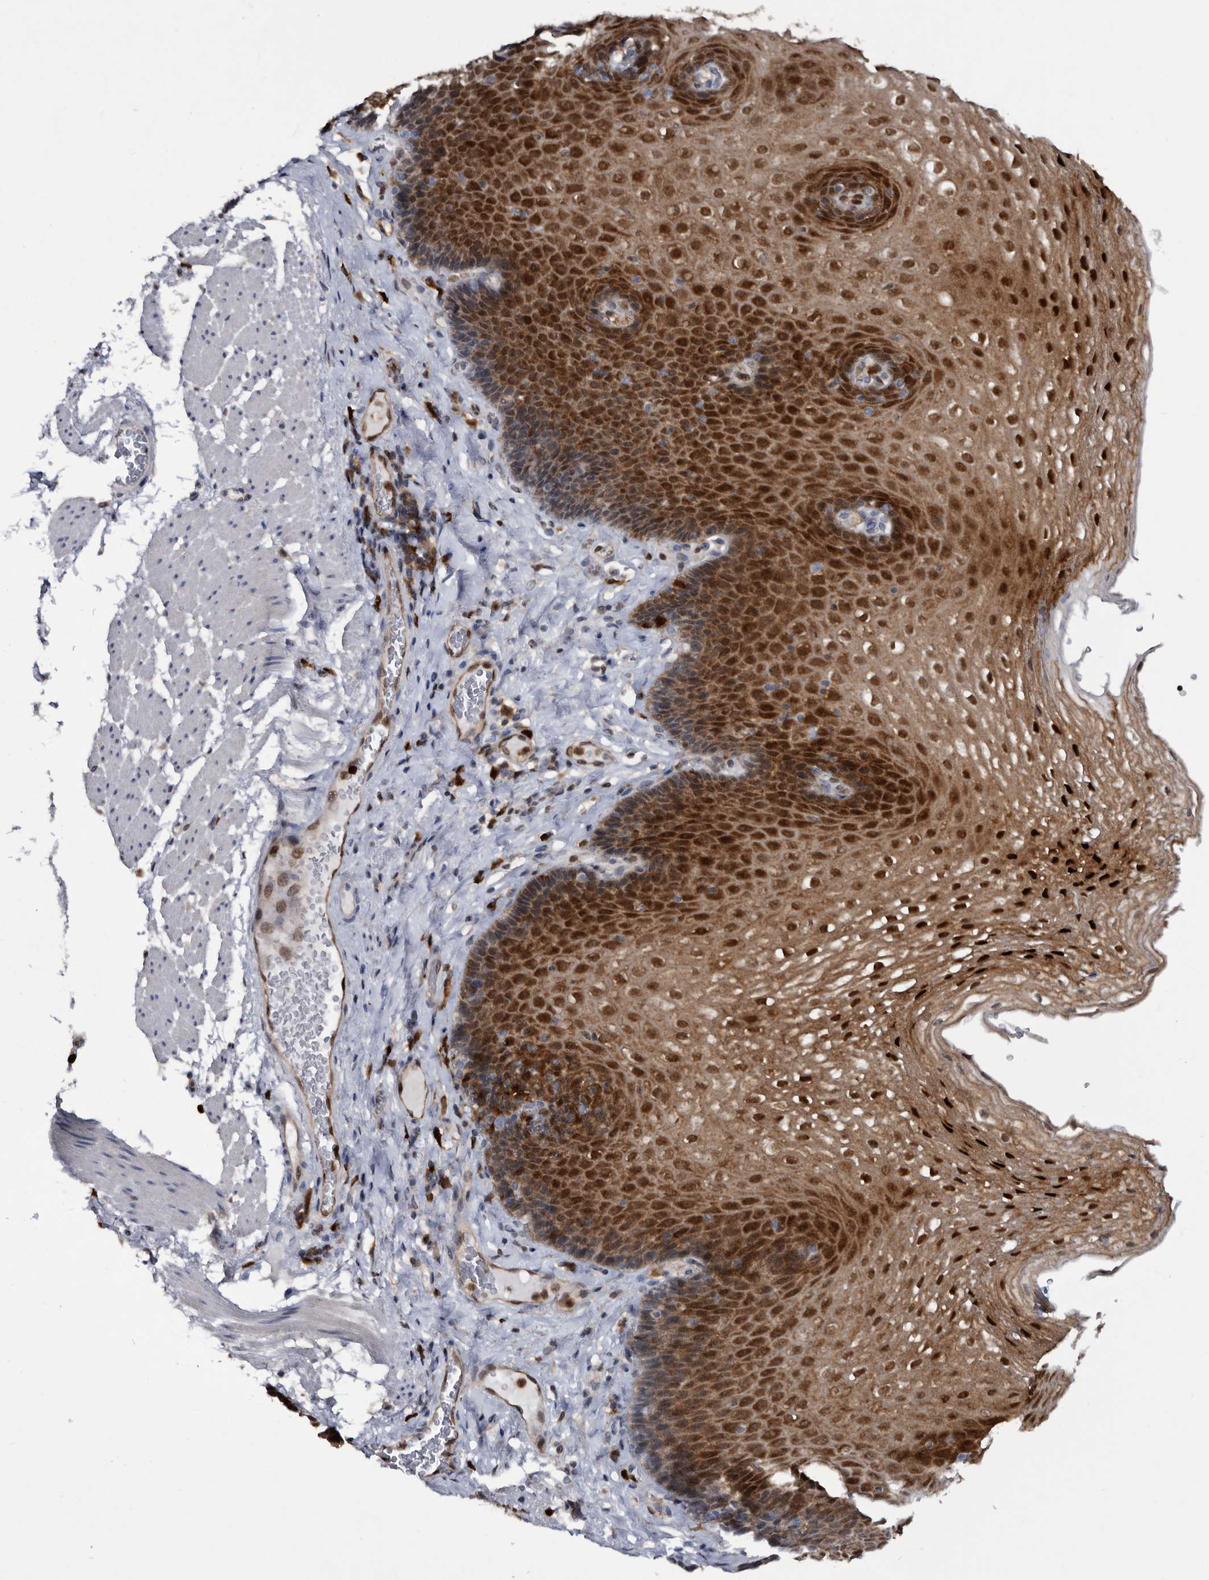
{"staining": {"intensity": "strong", "quantity": ">75%", "location": "cytoplasmic/membranous,nuclear"}, "tissue": "esophagus", "cell_type": "Squamous epithelial cells", "image_type": "normal", "snomed": [{"axis": "morphology", "description": "Normal tissue, NOS"}, {"axis": "topography", "description": "Esophagus"}], "caption": "Benign esophagus exhibits strong cytoplasmic/membranous,nuclear expression in approximately >75% of squamous epithelial cells, visualized by immunohistochemistry.", "gene": "SERPINB8", "patient": {"sex": "female", "age": 66}}